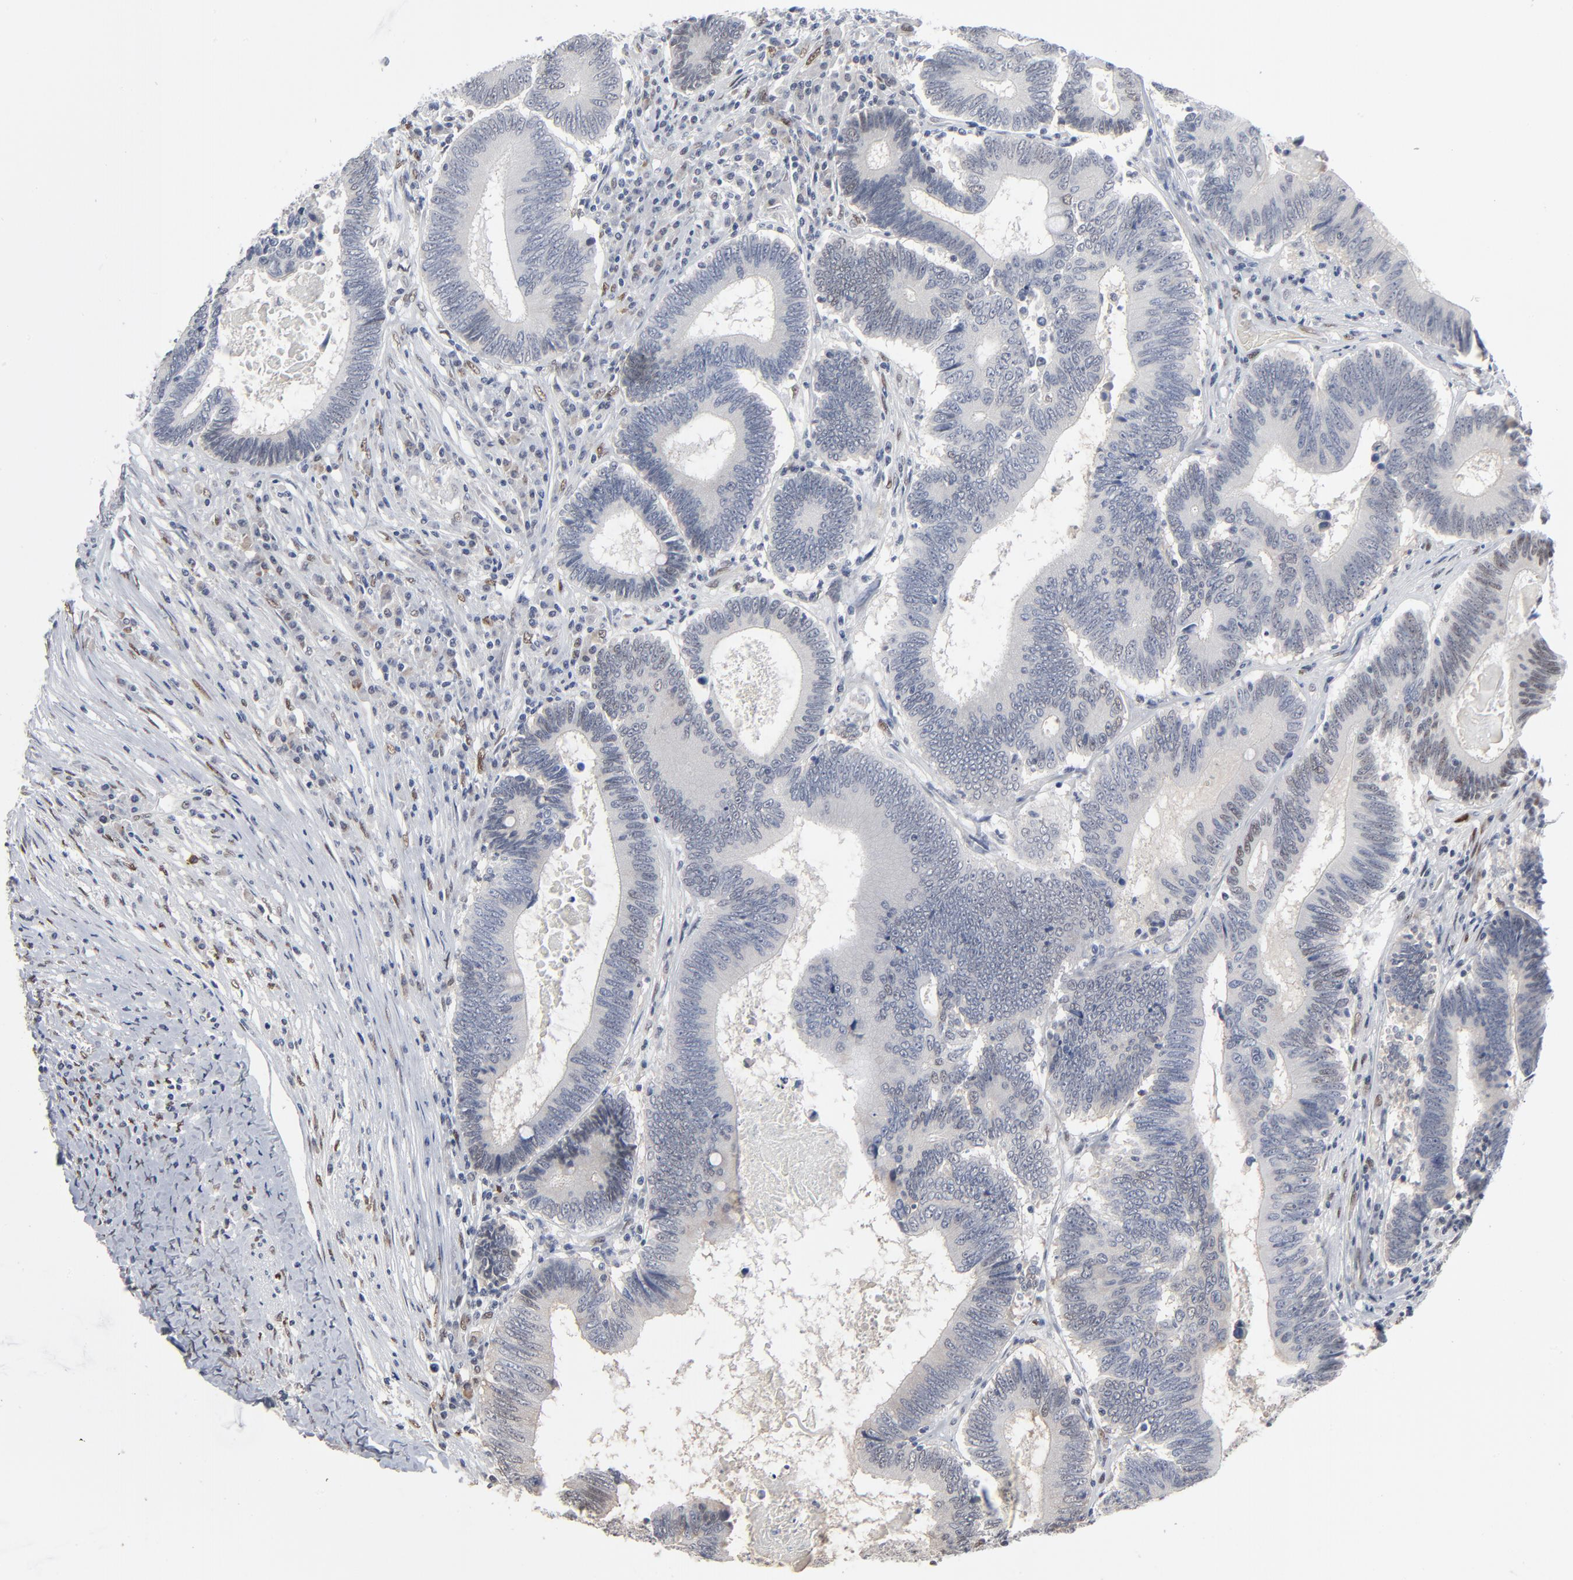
{"staining": {"intensity": "negative", "quantity": "none", "location": "none"}, "tissue": "colorectal cancer", "cell_type": "Tumor cells", "image_type": "cancer", "snomed": [{"axis": "morphology", "description": "Adenocarcinoma, NOS"}, {"axis": "topography", "description": "Colon"}], "caption": "IHC photomicrograph of colorectal cancer (adenocarcinoma) stained for a protein (brown), which reveals no staining in tumor cells.", "gene": "ATF7", "patient": {"sex": "female", "age": 78}}